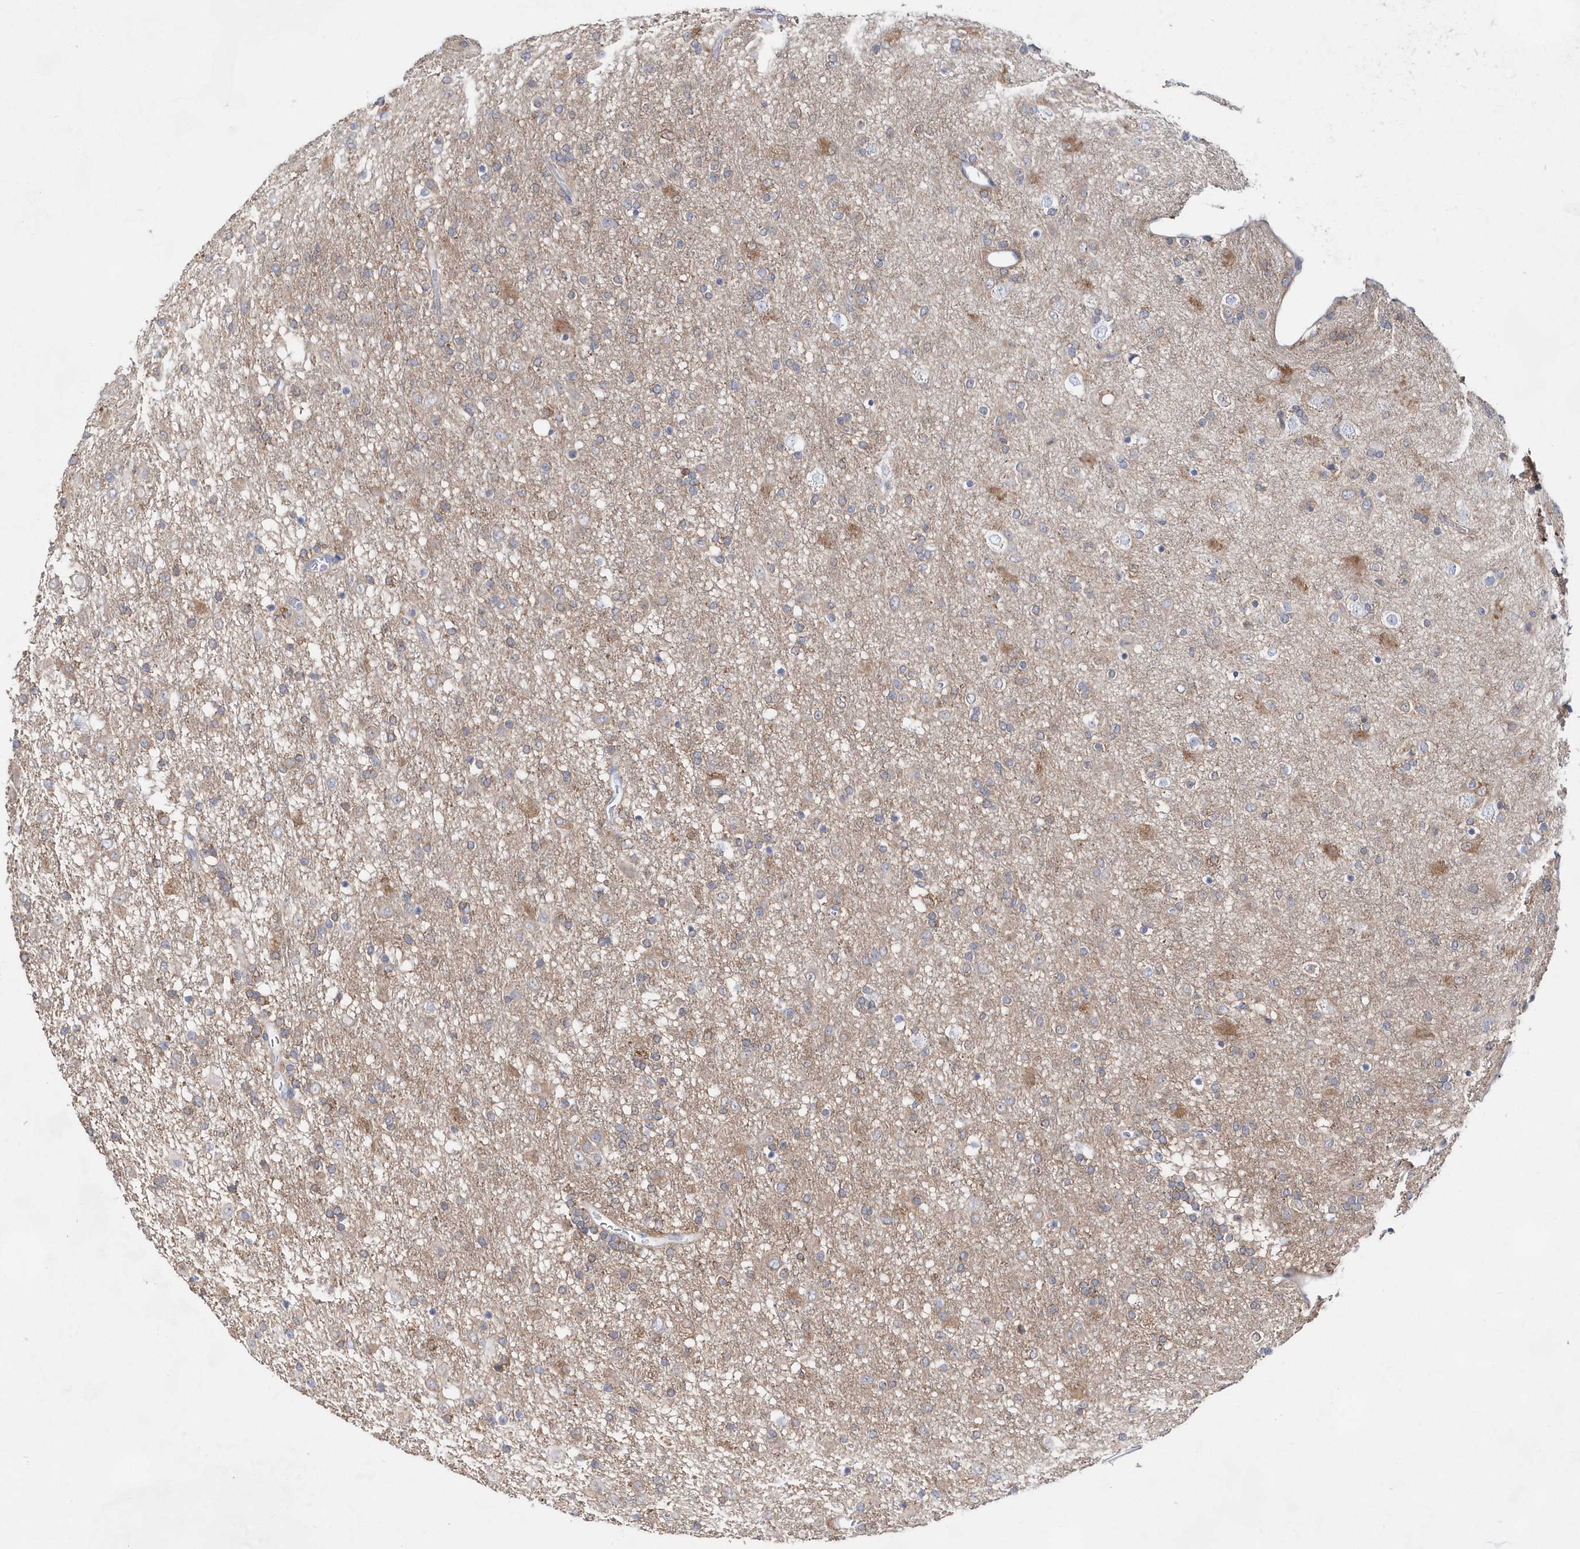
{"staining": {"intensity": "moderate", "quantity": "<25%", "location": "cytoplasmic/membranous"}, "tissue": "glioma", "cell_type": "Tumor cells", "image_type": "cancer", "snomed": [{"axis": "morphology", "description": "Glioma, malignant, Low grade"}, {"axis": "topography", "description": "Brain"}], "caption": "Protein expression analysis of human malignant glioma (low-grade) reveals moderate cytoplasmic/membranous staining in about <25% of tumor cells.", "gene": "BDH2", "patient": {"sex": "male", "age": 65}}